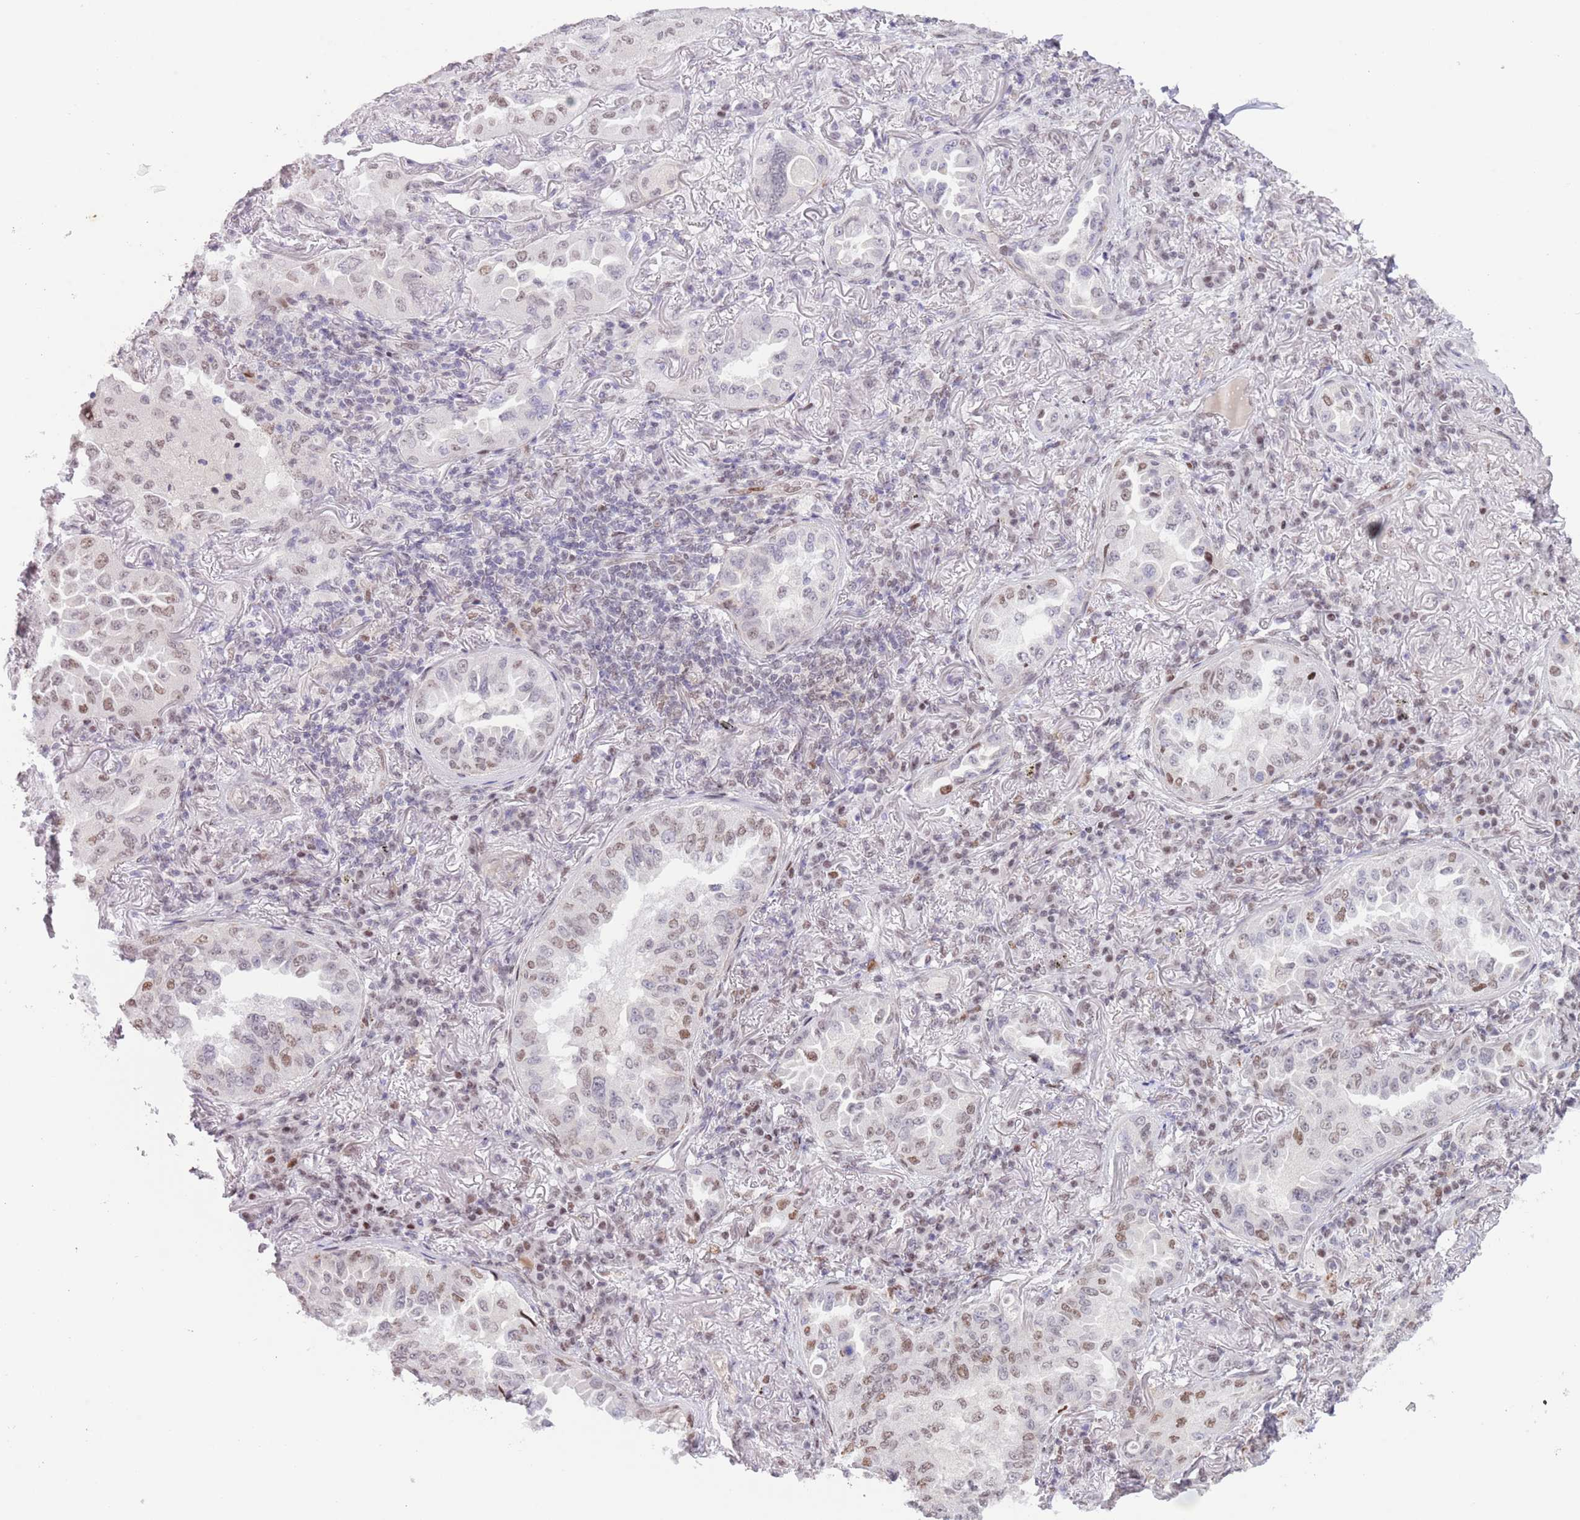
{"staining": {"intensity": "moderate", "quantity": "25%-75%", "location": "nuclear"}, "tissue": "lung cancer", "cell_type": "Tumor cells", "image_type": "cancer", "snomed": [{"axis": "morphology", "description": "Adenocarcinoma, NOS"}, {"axis": "topography", "description": "Lung"}], "caption": "This is an image of immunohistochemistry staining of lung cancer, which shows moderate positivity in the nuclear of tumor cells.", "gene": "ZNF382", "patient": {"sex": "female", "age": 69}}